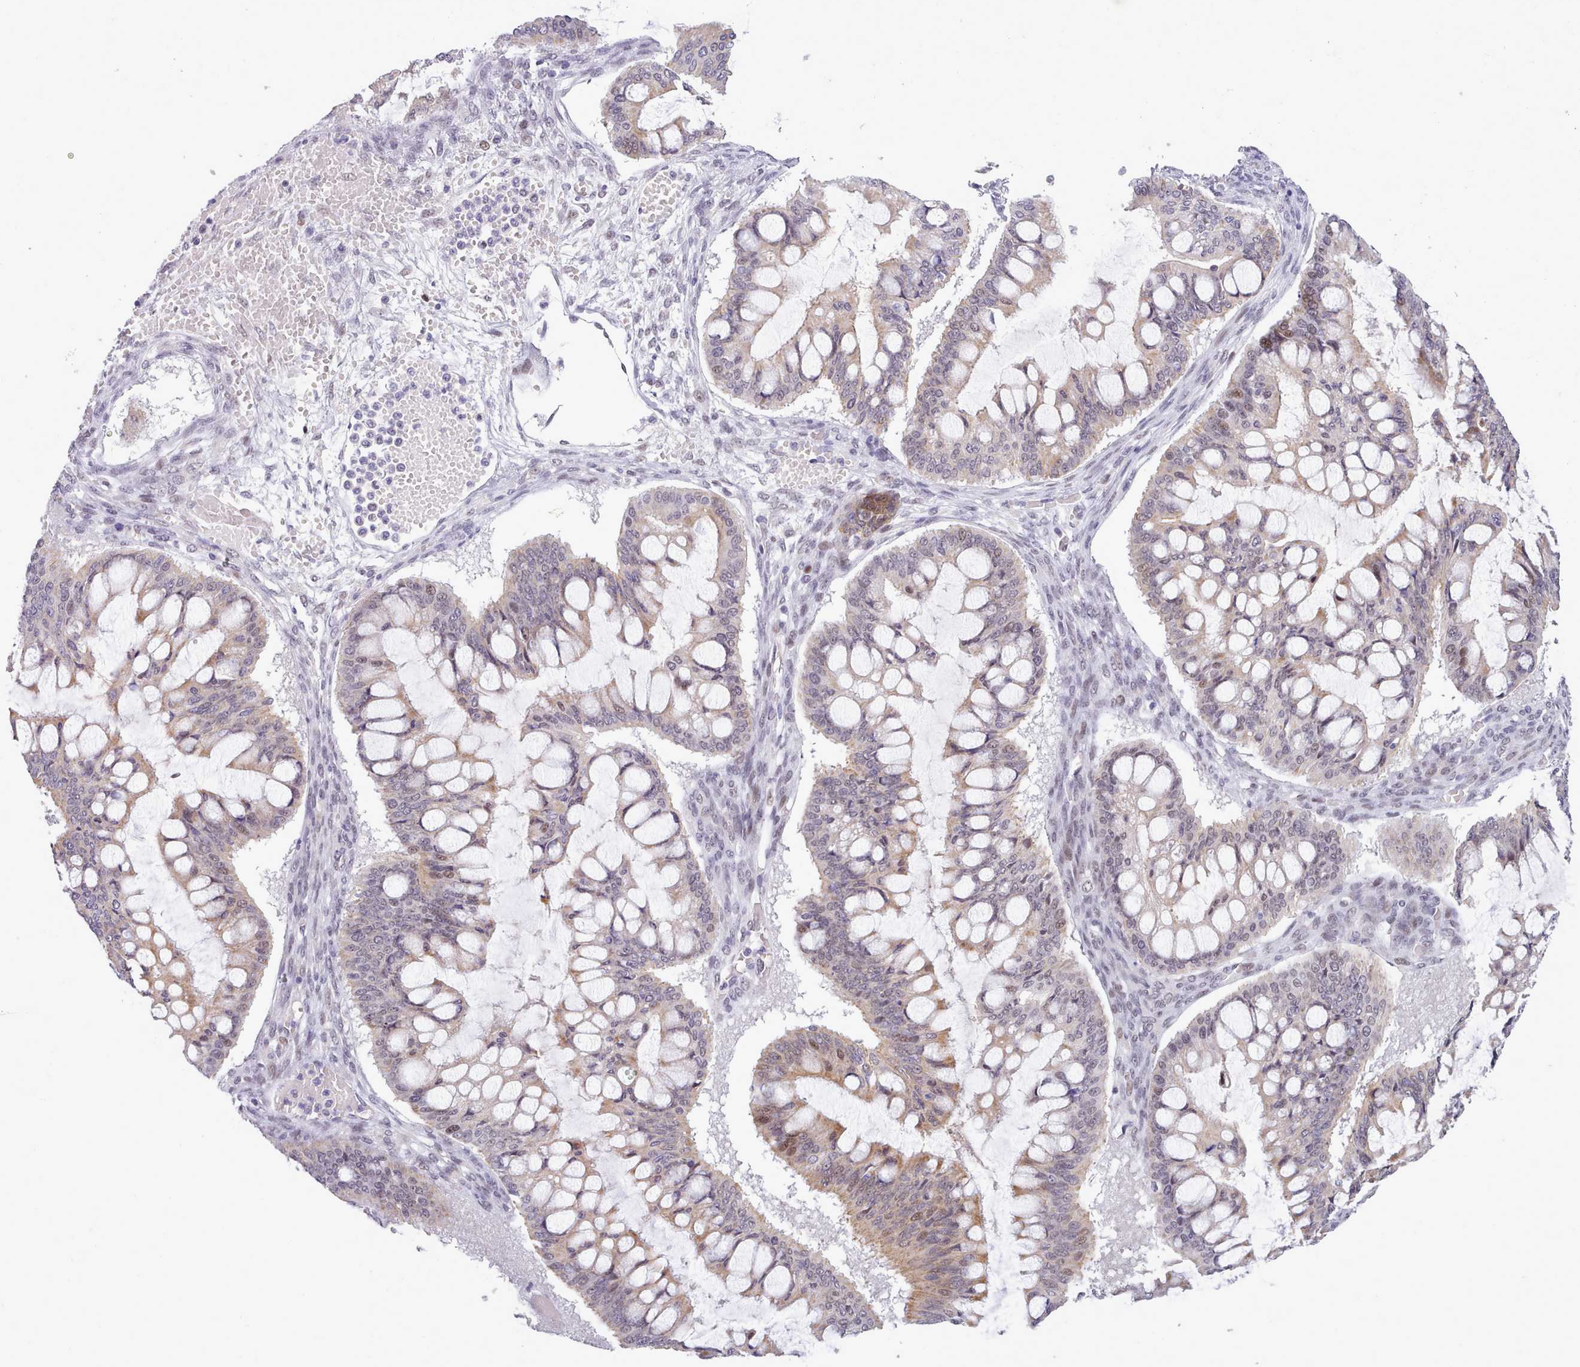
{"staining": {"intensity": "weak", "quantity": ">75%", "location": "cytoplasmic/membranous"}, "tissue": "ovarian cancer", "cell_type": "Tumor cells", "image_type": "cancer", "snomed": [{"axis": "morphology", "description": "Cystadenocarcinoma, mucinous, NOS"}, {"axis": "topography", "description": "Ovary"}], "caption": "Immunohistochemical staining of ovarian cancer (mucinous cystadenocarcinoma) reveals low levels of weak cytoplasmic/membranous expression in about >75% of tumor cells.", "gene": "RFX1", "patient": {"sex": "female", "age": 73}}